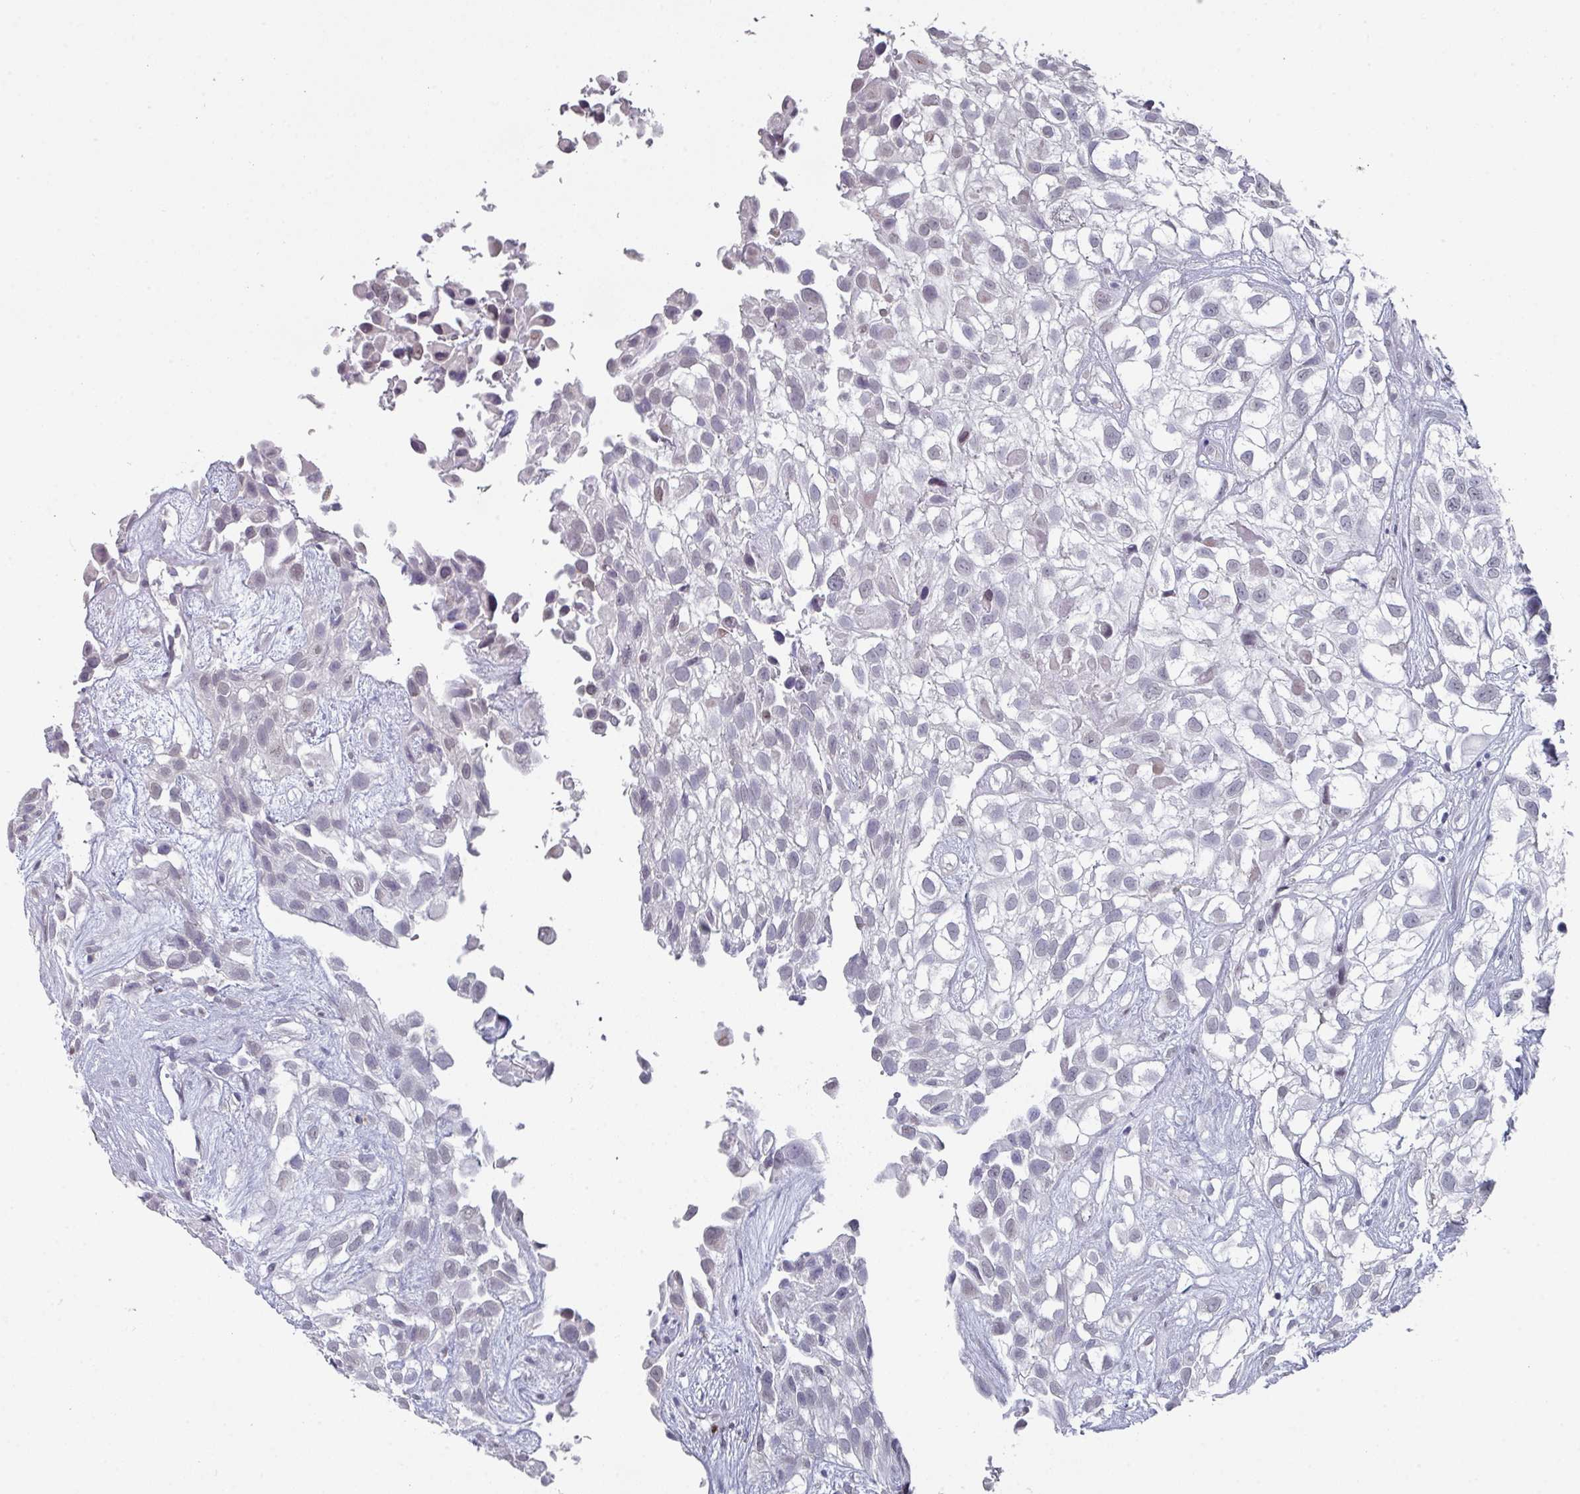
{"staining": {"intensity": "weak", "quantity": "<25%", "location": "nuclear"}, "tissue": "urothelial cancer", "cell_type": "Tumor cells", "image_type": "cancer", "snomed": [{"axis": "morphology", "description": "Urothelial carcinoma, High grade"}, {"axis": "topography", "description": "Urinary bladder"}], "caption": "Tumor cells are negative for protein expression in human high-grade urothelial carcinoma. Nuclei are stained in blue.", "gene": "RASAL3", "patient": {"sex": "male", "age": 56}}